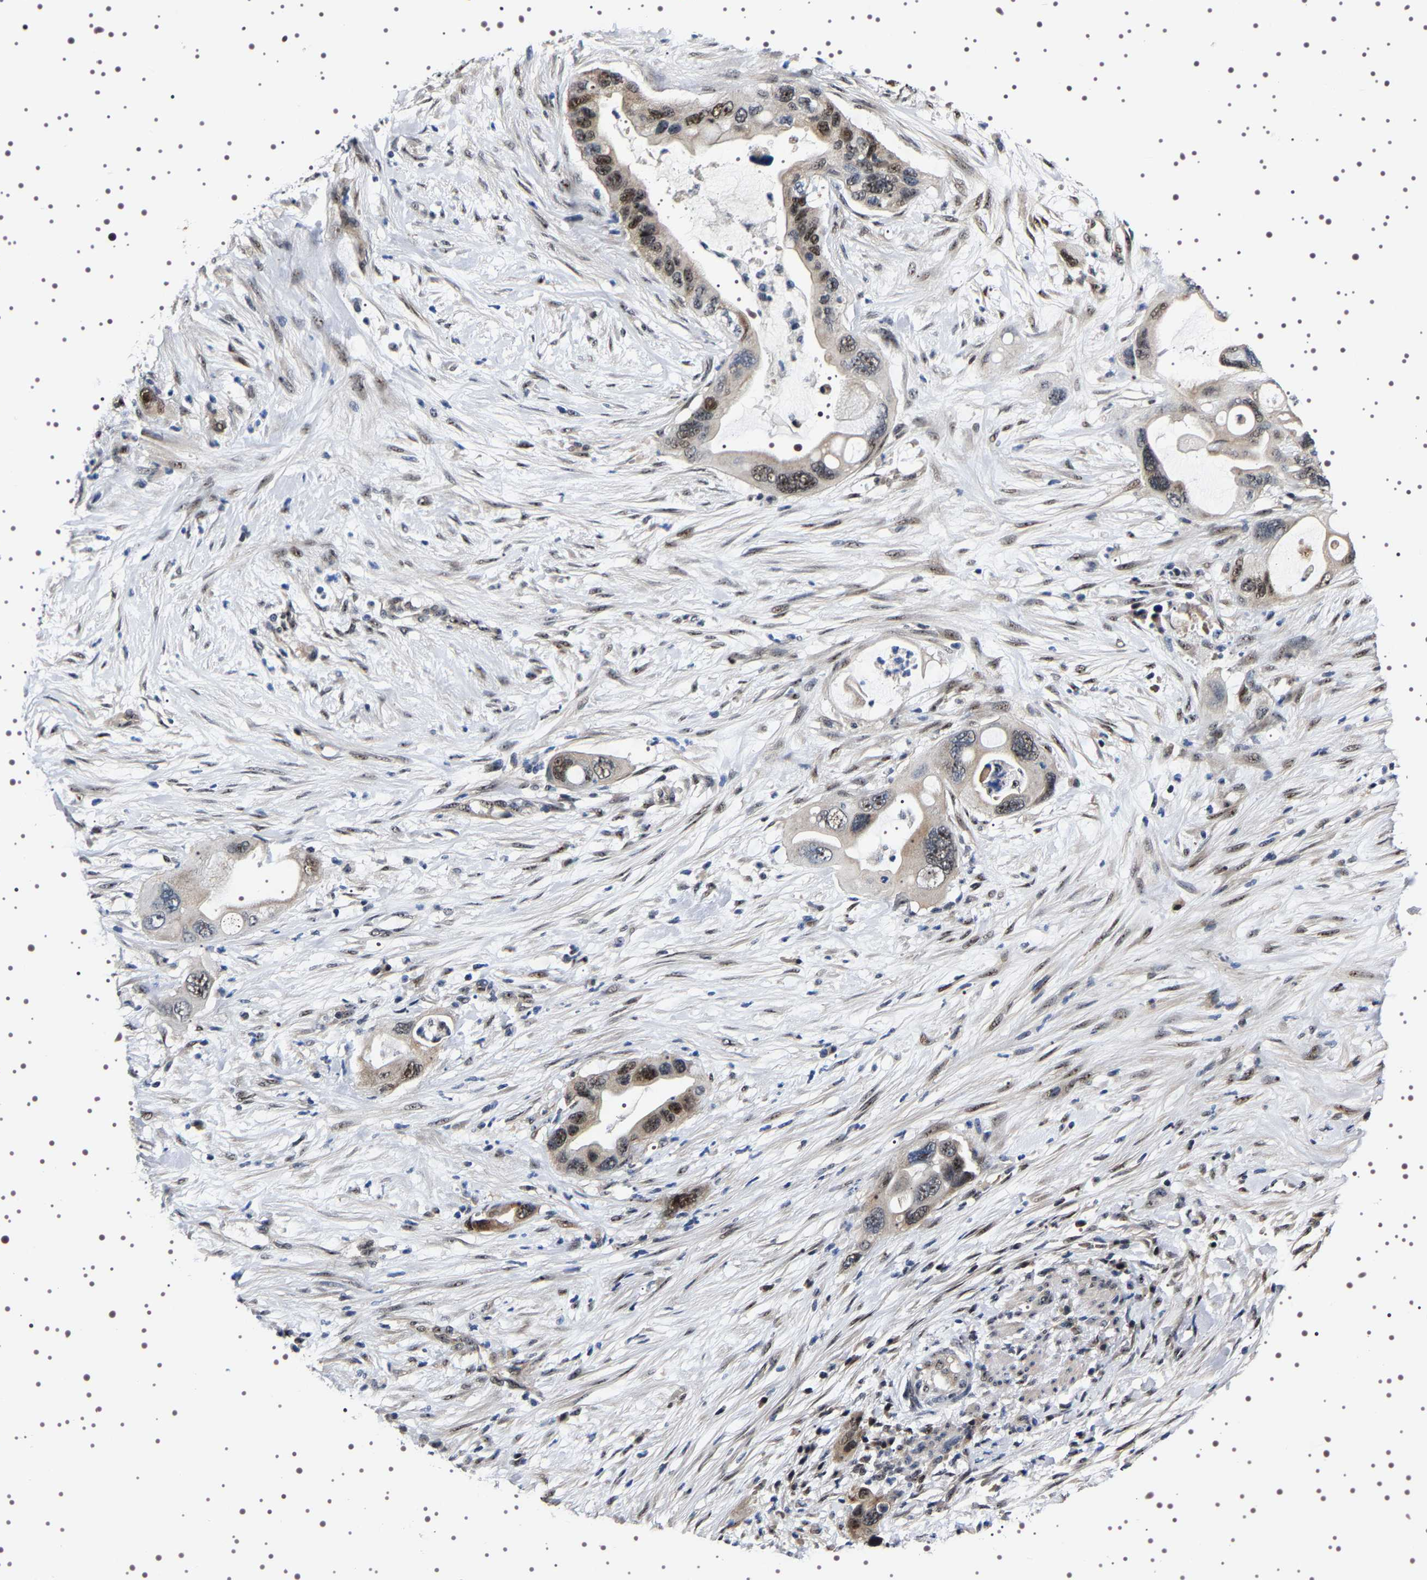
{"staining": {"intensity": "moderate", "quantity": ">75%", "location": "nuclear"}, "tissue": "pancreatic cancer", "cell_type": "Tumor cells", "image_type": "cancer", "snomed": [{"axis": "morphology", "description": "Adenocarcinoma, NOS"}, {"axis": "topography", "description": "Pancreas"}], "caption": "Human pancreatic adenocarcinoma stained for a protein (brown) exhibits moderate nuclear positive staining in about >75% of tumor cells.", "gene": "GNL3", "patient": {"sex": "female", "age": 71}}